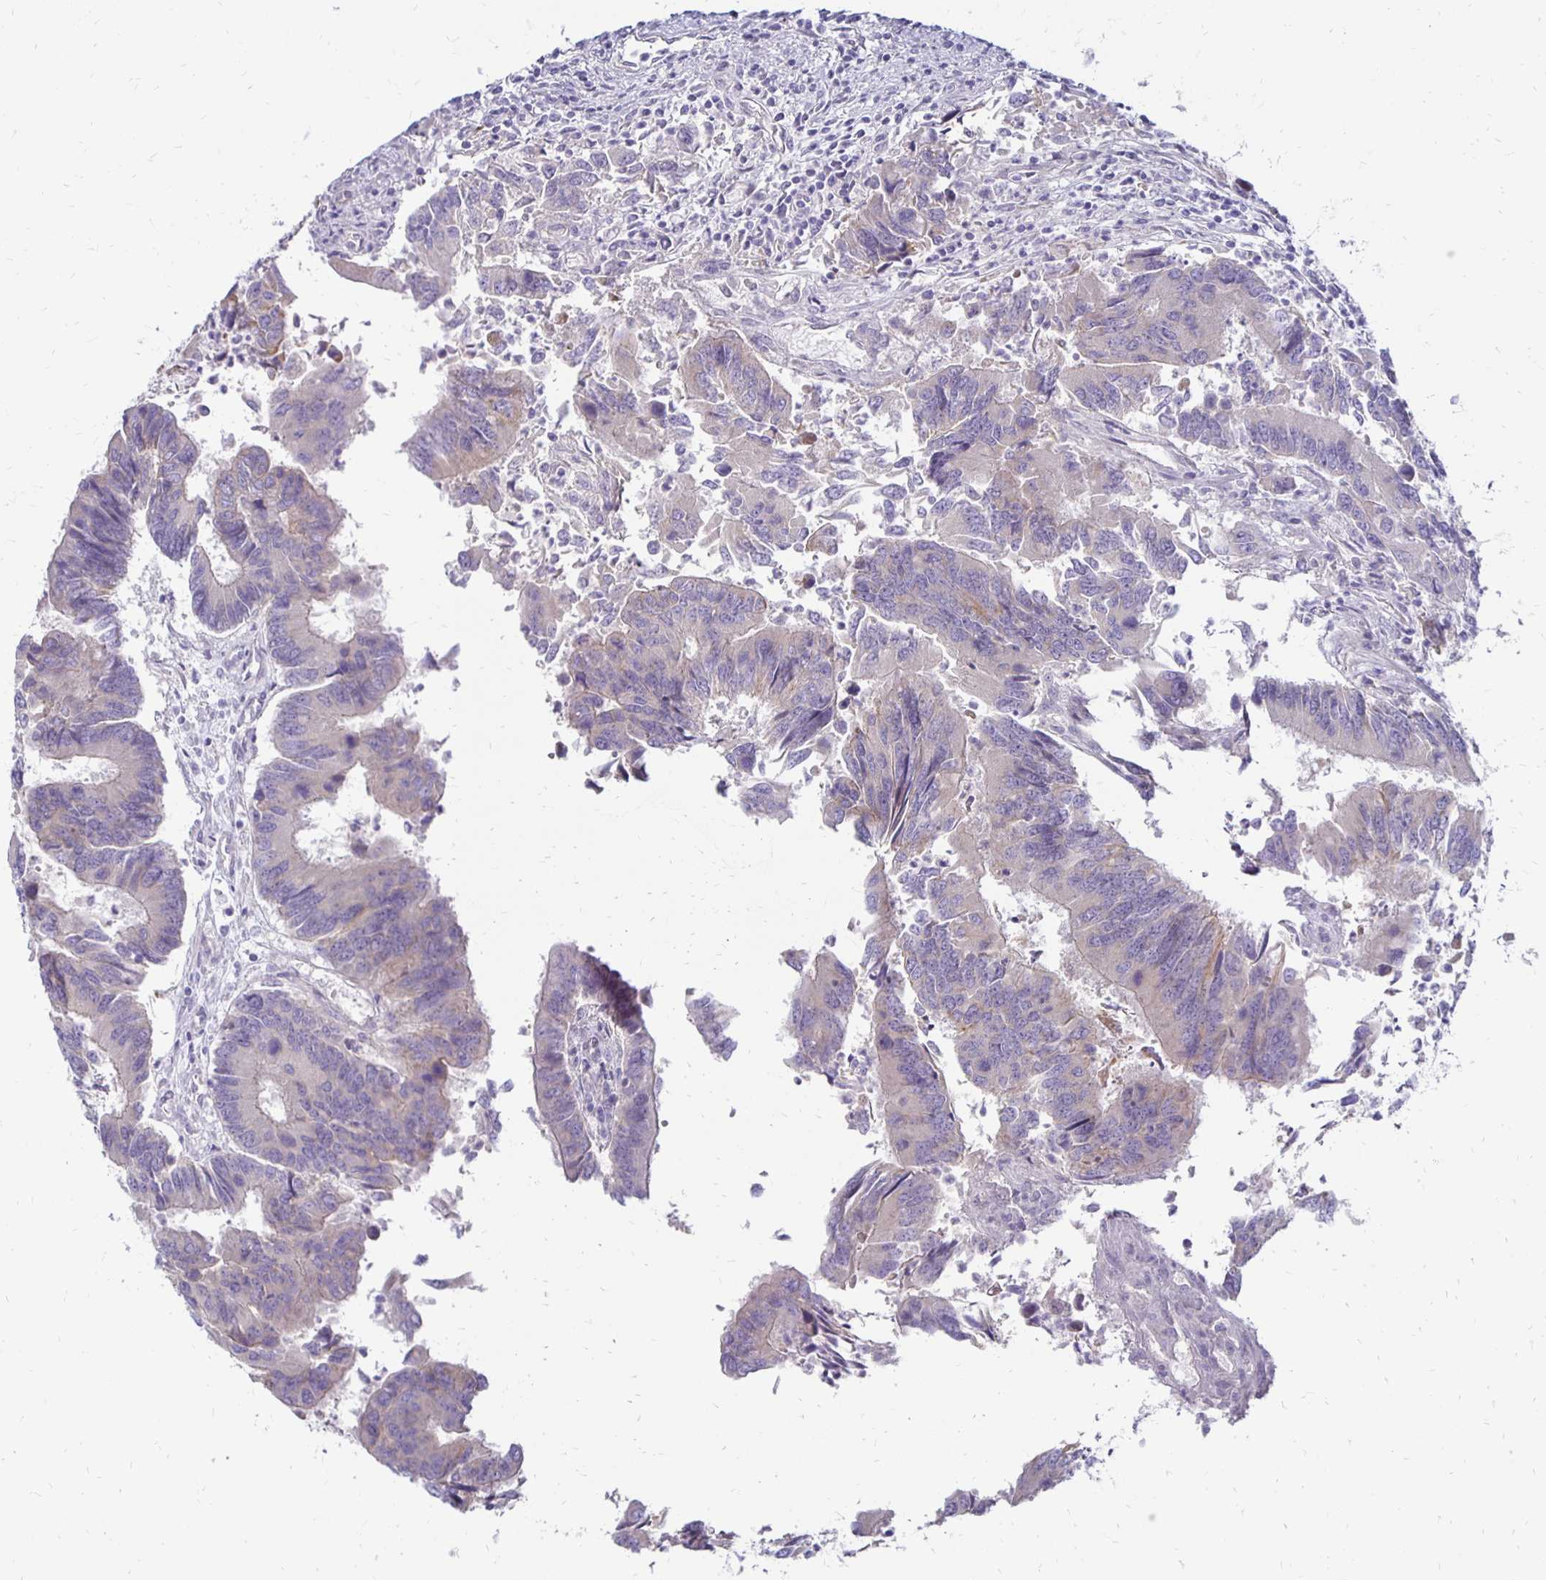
{"staining": {"intensity": "negative", "quantity": "none", "location": "none"}, "tissue": "colorectal cancer", "cell_type": "Tumor cells", "image_type": "cancer", "snomed": [{"axis": "morphology", "description": "Adenocarcinoma, NOS"}, {"axis": "topography", "description": "Colon"}], "caption": "An image of colorectal adenocarcinoma stained for a protein reveals no brown staining in tumor cells.", "gene": "KATNBL1", "patient": {"sex": "female", "age": 67}}